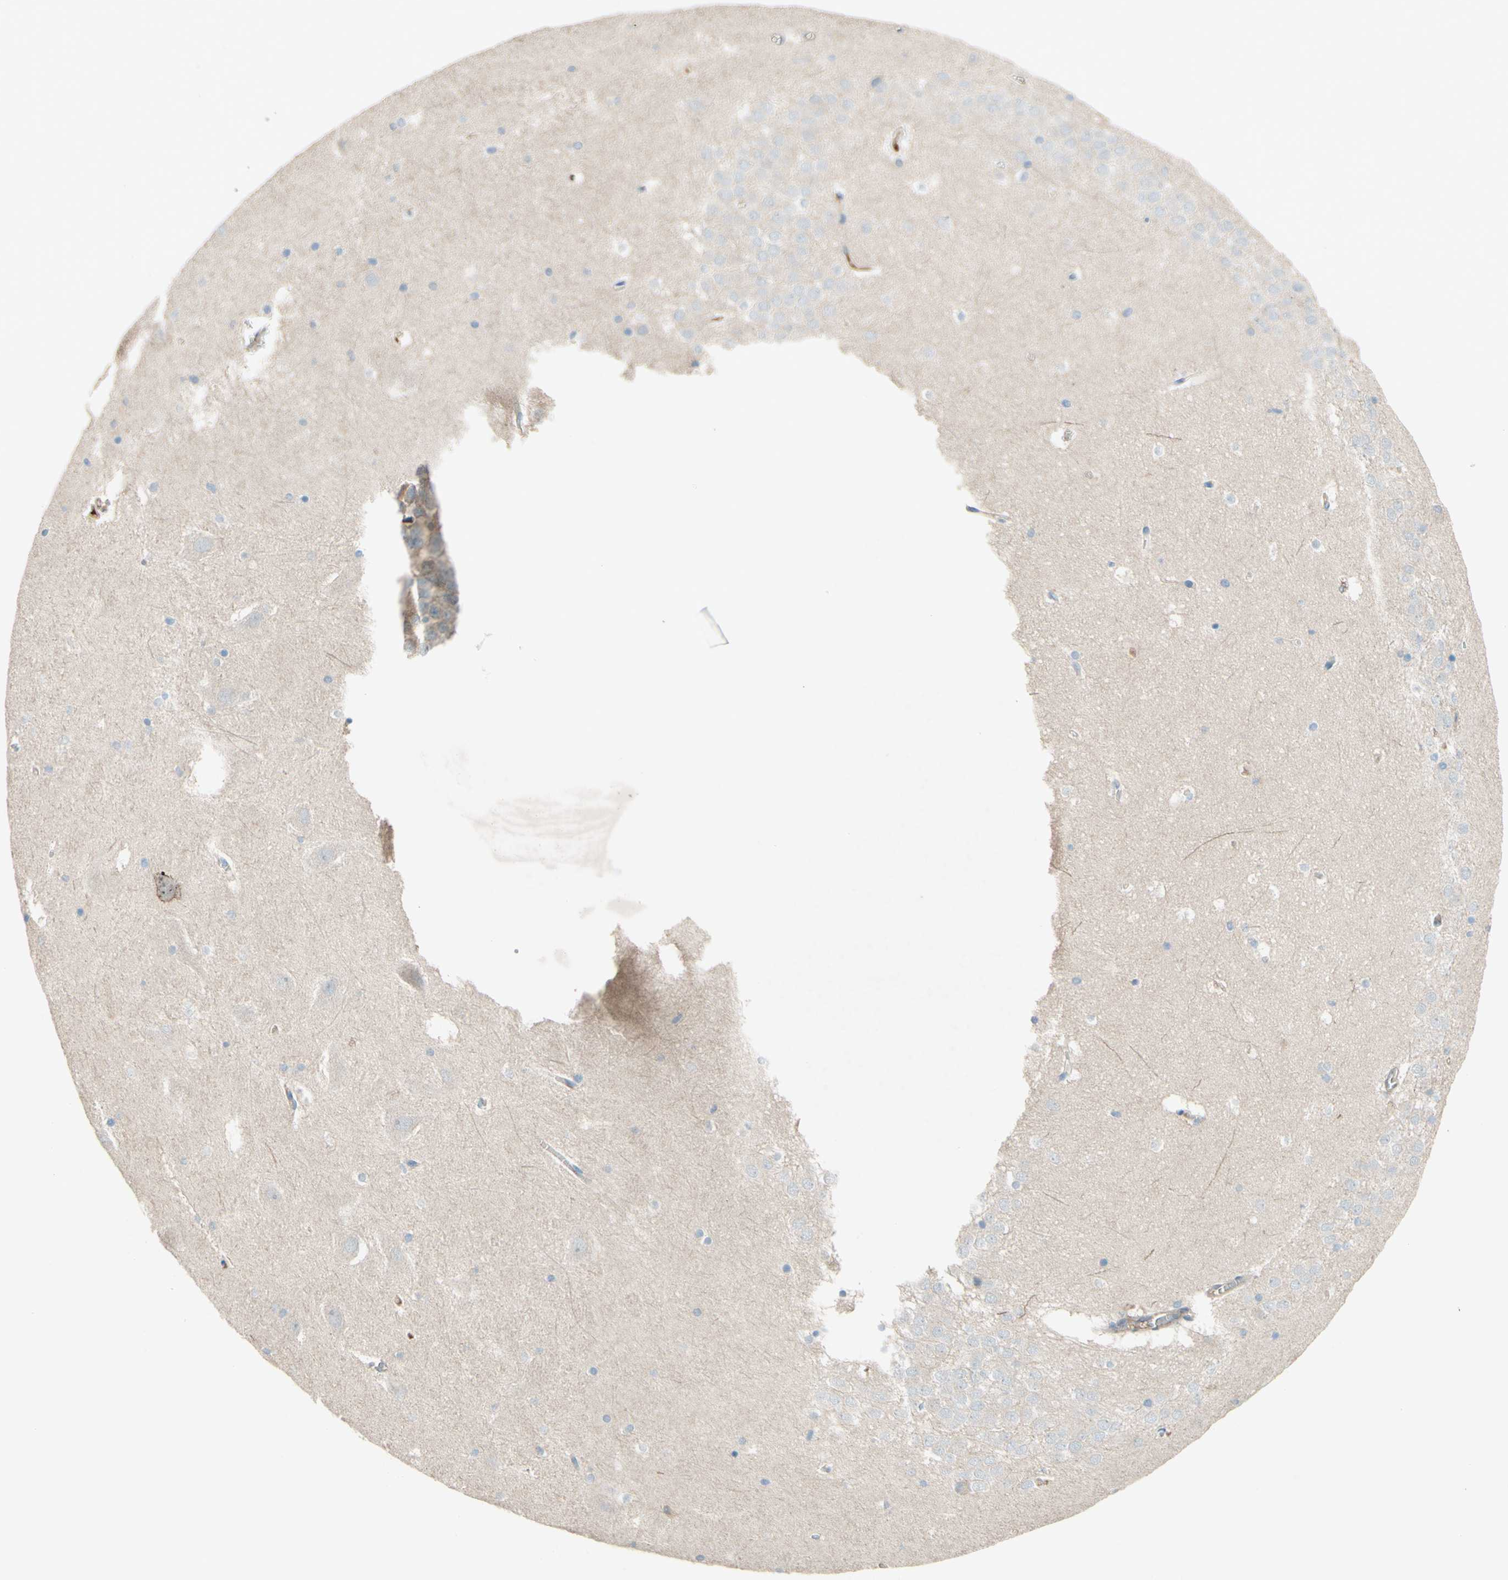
{"staining": {"intensity": "negative", "quantity": "none", "location": "none"}, "tissue": "hippocampus", "cell_type": "Glial cells", "image_type": "normal", "snomed": [{"axis": "morphology", "description": "Normal tissue, NOS"}, {"axis": "topography", "description": "Hippocampus"}], "caption": "The photomicrograph displays no significant staining in glial cells of hippocampus.", "gene": "IL2", "patient": {"sex": "male", "age": 45}}